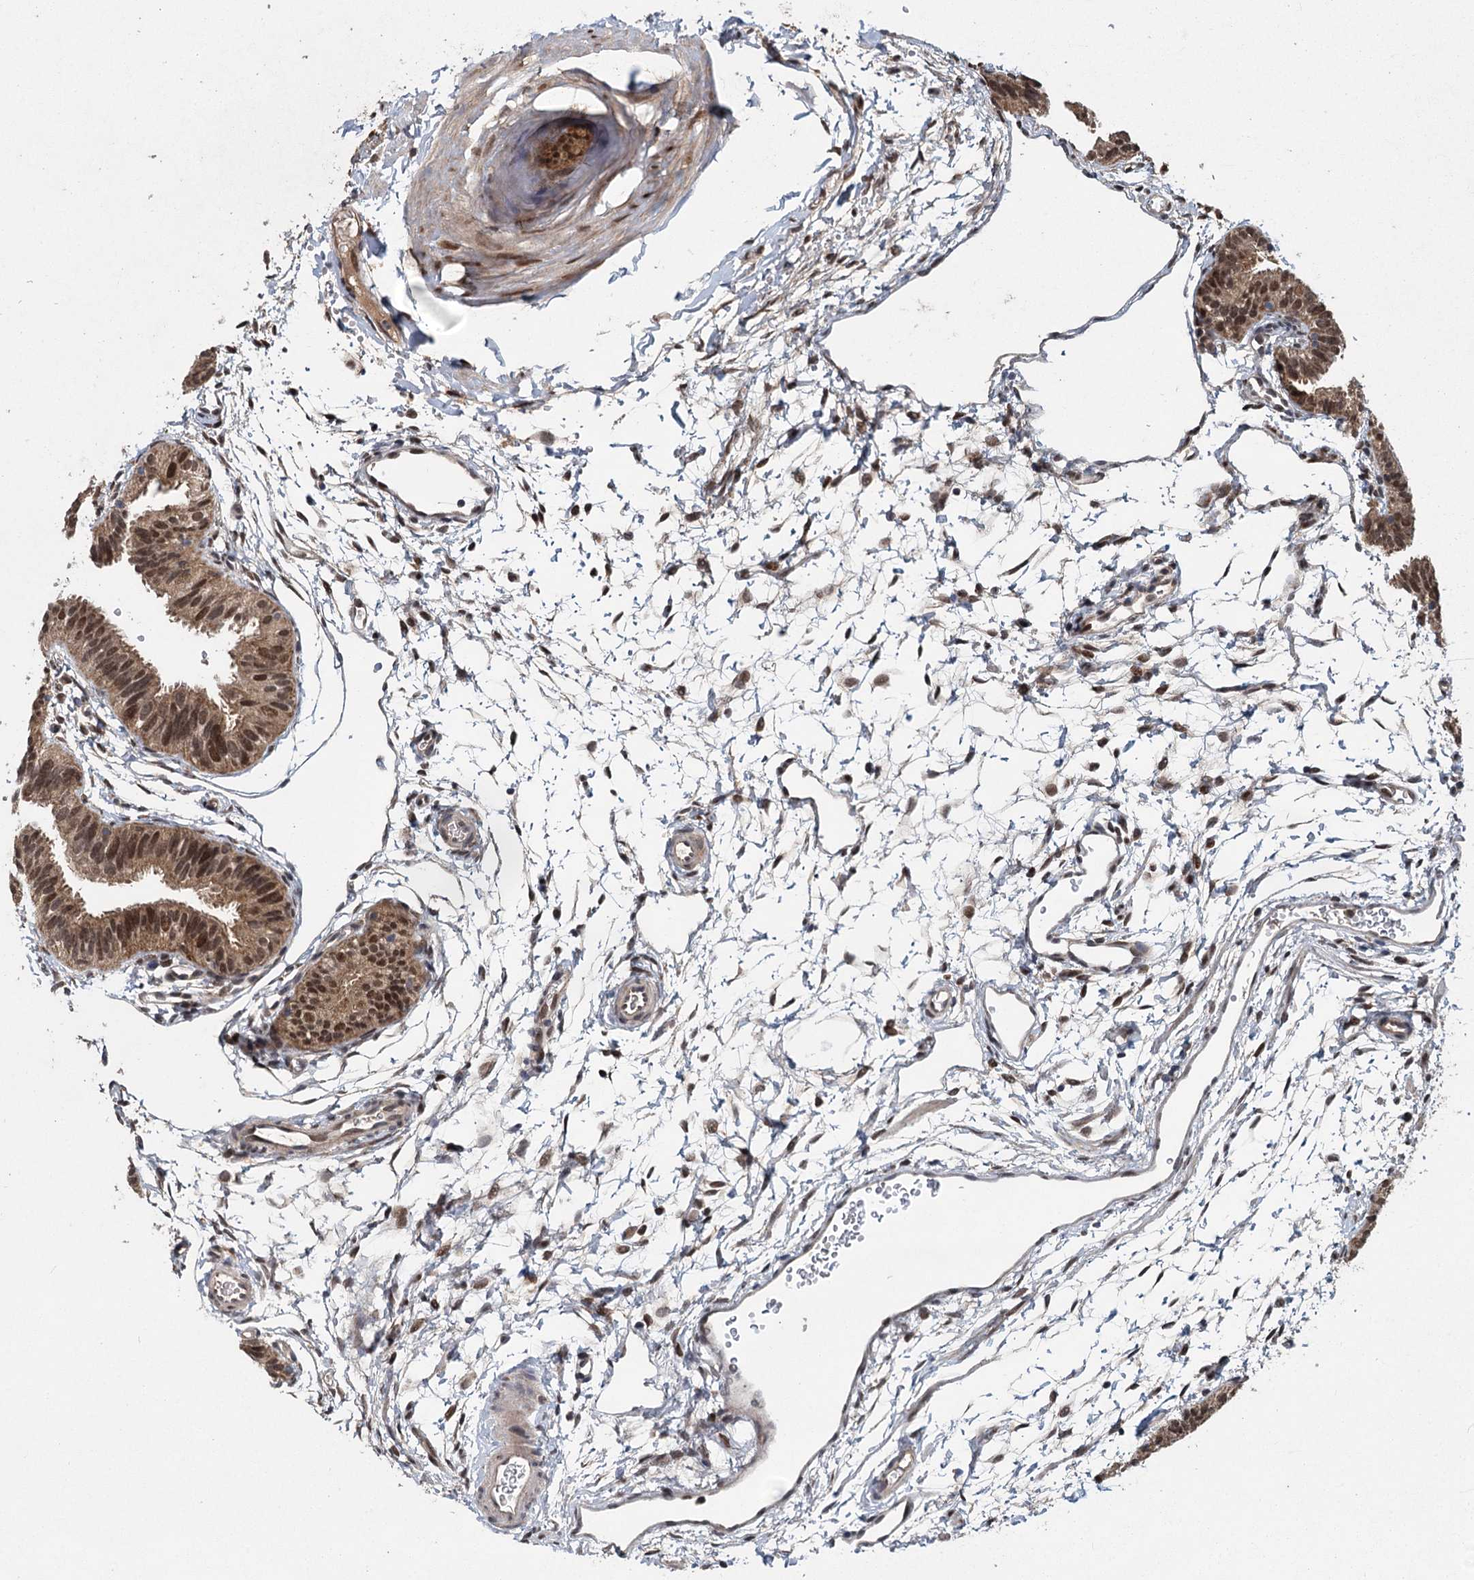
{"staining": {"intensity": "moderate", "quantity": ">75%", "location": "cytoplasmic/membranous,nuclear"}, "tissue": "fallopian tube", "cell_type": "Glandular cells", "image_type": "normal", "snomed": [{"axis": "morphology", "description": "Normal tissue, NOS"}, {"axis": "topography", "description": "Fallopian tube"}], "caption": "Fallopian tube was stained to show a protein in brown. There is medium levels of moderate cytoplasmic/membranous,nuclear staining in about >75% of glandular cells. The protein is stained brown, and the nuclei are stained in blue (DAB IHC with brightfield microscopy, high magnification).", "gene": "MYG1", "patient": {"sex": "female", "age": 35}}